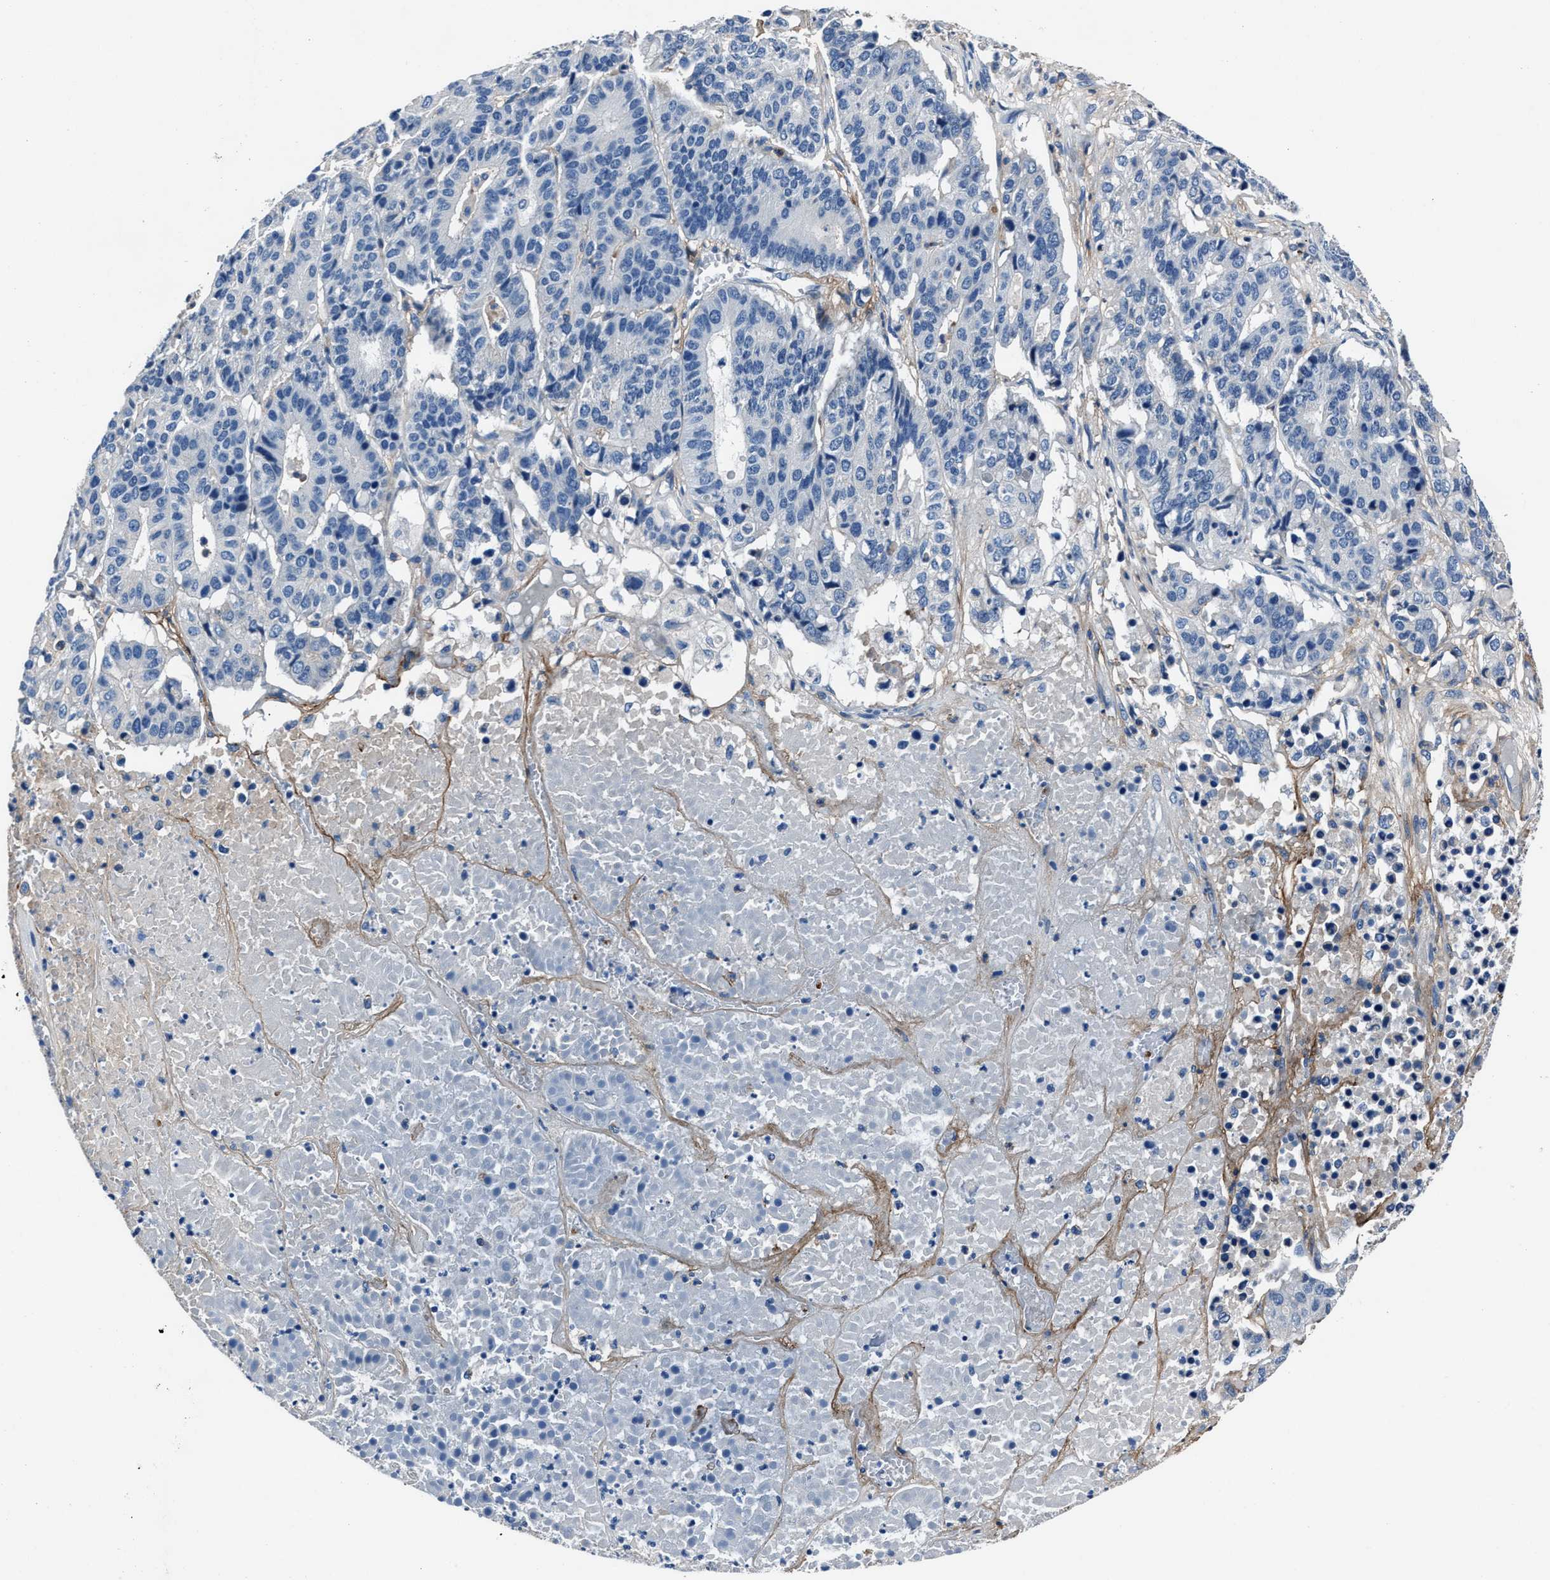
{"staining": {"intensity": "negative", "quantity": "none", "location": "none"}, "tissue": "pancreatic cancer", "cell_type": "Tumor cells", "image_type": "cancer", "snomed": [{"axis": "morphology", "description": "Adenocarcinoma, NOS"}, {"axis": "topography", "description": "Pancreas"}], "caption": "High magnification brightfield microscopy of pancreatic adenocarcinoma stained with DAB (3,3'-diaminobenzidine) (brown) and counterstained with hematoxylin (blue): tumor cells show no significant expression.", "gene": "FGL2", "patient": {"sex": "male", "age": 50}}